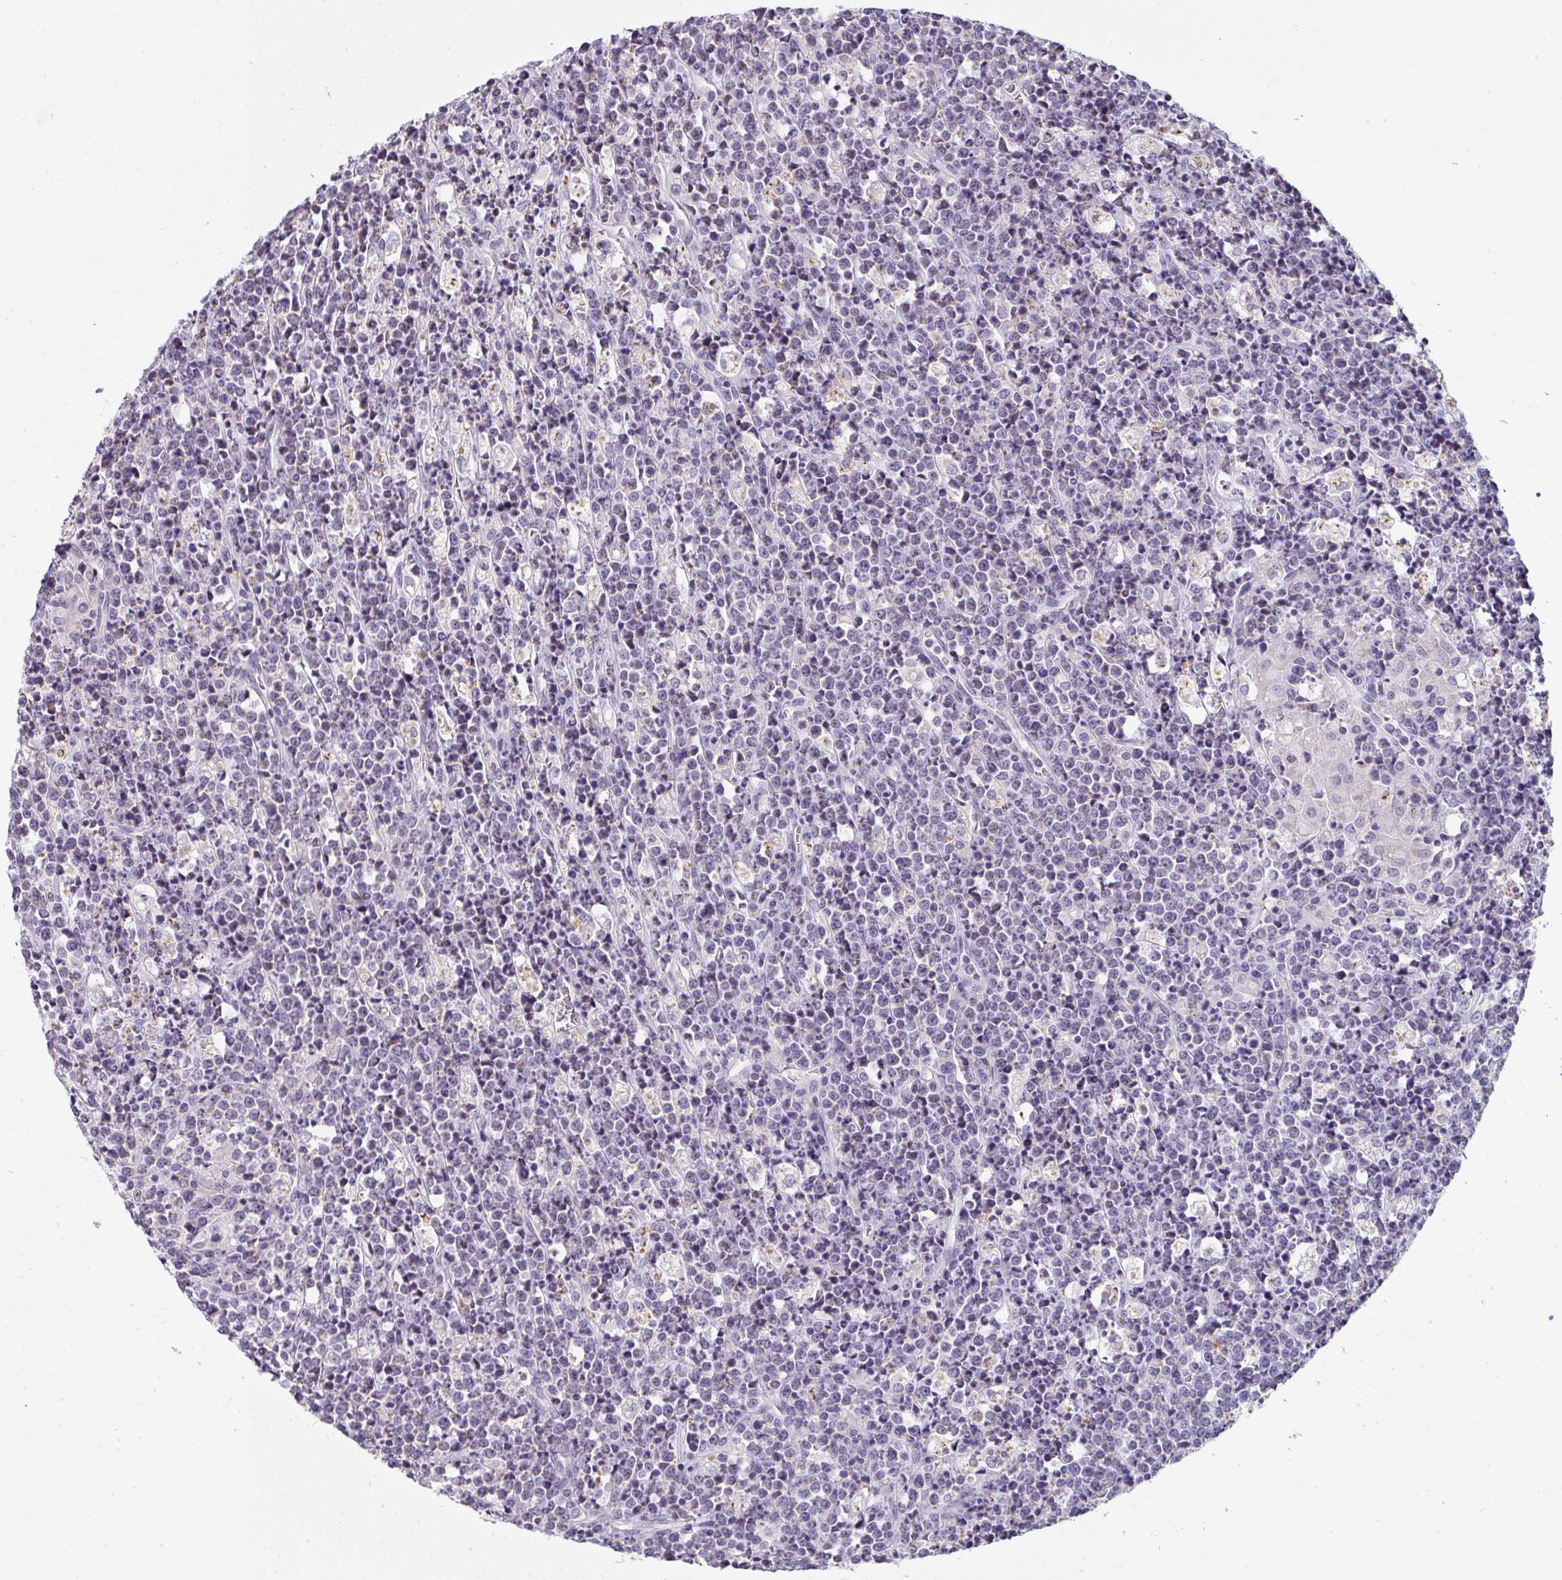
{"staining": {"intensity": "negative", "quantity": "none", "location": "none"}, "tissue": "lymphoma", "cell_type": "Tumor cells", "image_type": "cancer", "snomed": [{"axis": "morphology", "description": "Malignant lymphoma, non-Hodgkin's type, High grade"}, {"axis": "topography", "description": "Ovary"}], "caption": "Tumor cells show no significant staining in high-grade malignant lymphoma, non-Hodgkin's type.", "gene": "CACNA1S", "patient": {"sex": "female", "age": 56}}